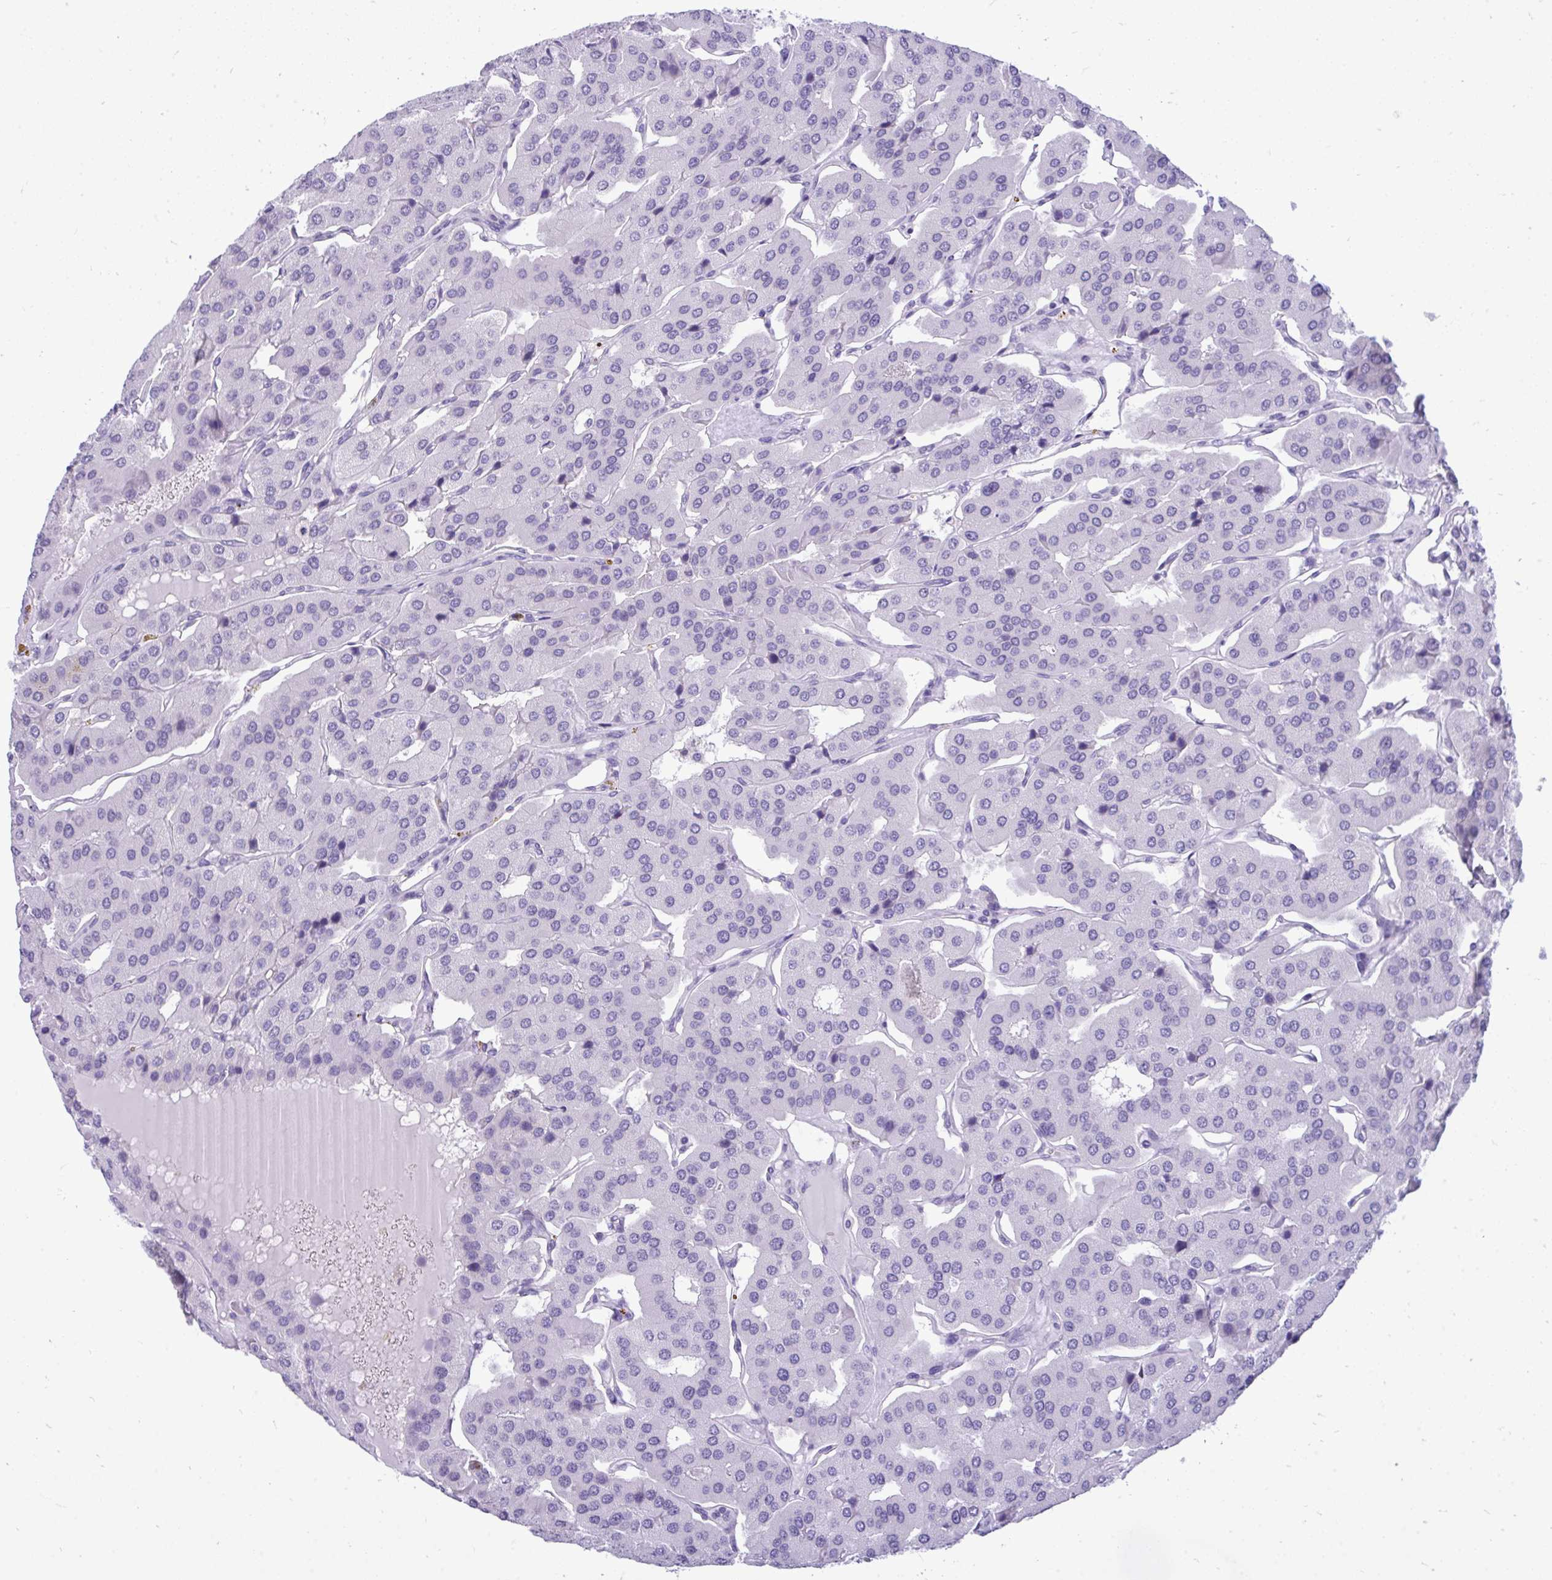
{"staining": {"intensity": "negative", "quantity": "none", "location": "none"}, "tissue": "parathyroid gland", "cell_type": "Glandular cells", "image_type": "normal", "snomed": [{"axis": "morphology", "description": "Normal tissue, NOS"}, {"axis": "morphology", "description": "Adenoma, NOS"}, {"axis": "topography", "description": "Parathyroid gland"}], "caption": "The micrograph demonstrates no significant expression in glandular cells of parathyroid gland.", "gene": "PRM2", "patient": {"sex": "female", "age": 86}}